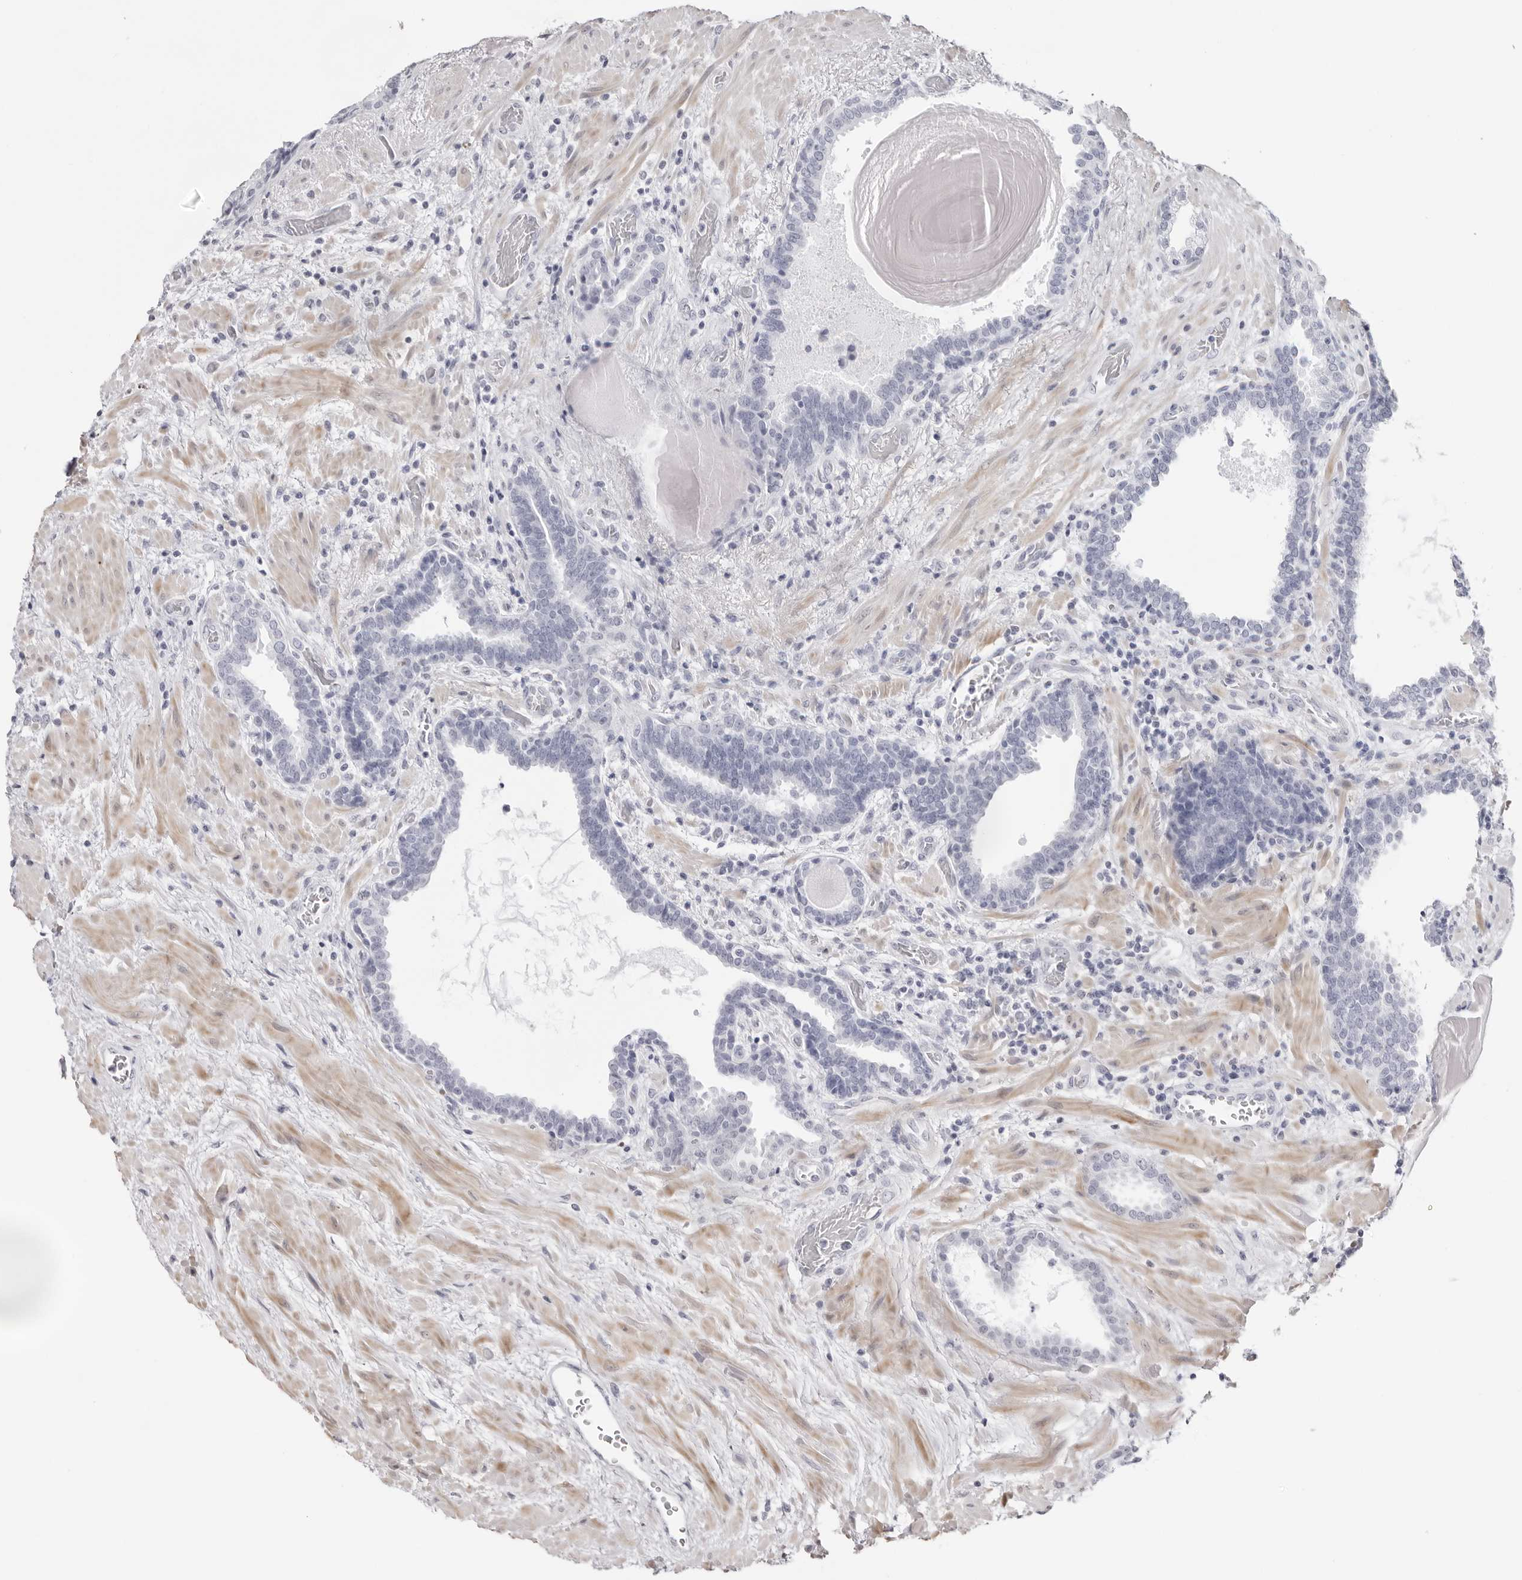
{"staining": {"intensity": "negative", "quantity": "none", "location": "none"}, "tissue": "prostate", "cell_type": "Glandular cells", "image_type": "normal", "snomed": [{"axis": "morphology", "description": "Normal tissue, NOS"}, {"axis": "topography", "description": "Prostate"}], "caption": "Micrograph shows no protein positivity in glandular cells of unremarkable prostate.", "gene": "INSL3", "patient": {"sex": "male", "age": 48}}